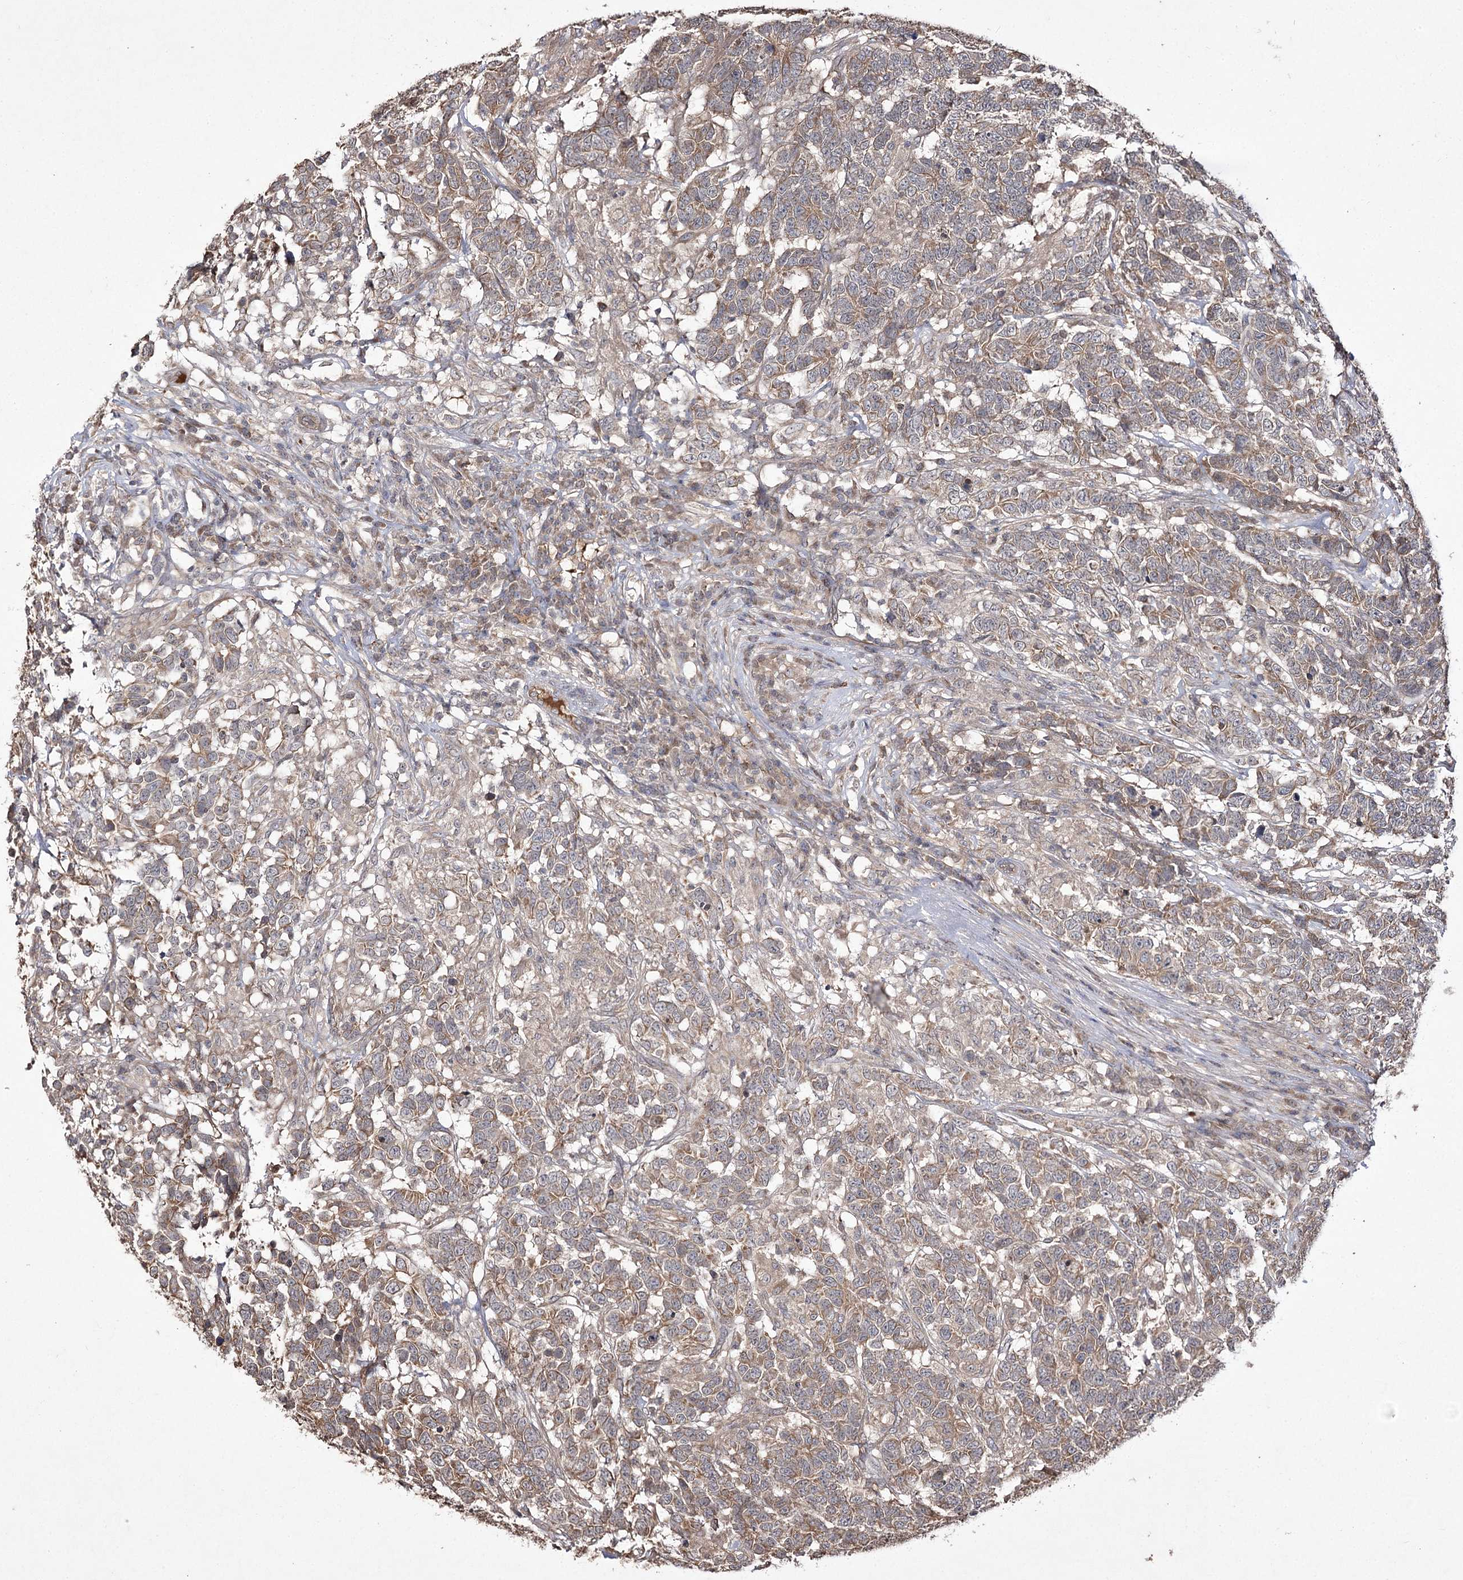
{"staining": {"intensity": "moderate", "quantity": "25%-75%", "location": "cytoplasmic/membranous"}, "tissue": "testis cancer", "cell_type": "Tumor cells", "image_type": "cancer", "snomed": [{"axis": "morphology", "description": "Carcinoma, Embryonal, NOS"}, {"axis": "topography", "description": "Testis"}], "caption": "A brown stain highlights moderate cytoplasmic/membranous expression of a protein in testis embryonal carcinoma tumor cells.", "gene": "FANCL", "patient": {"sex": "male", "age": 26}}